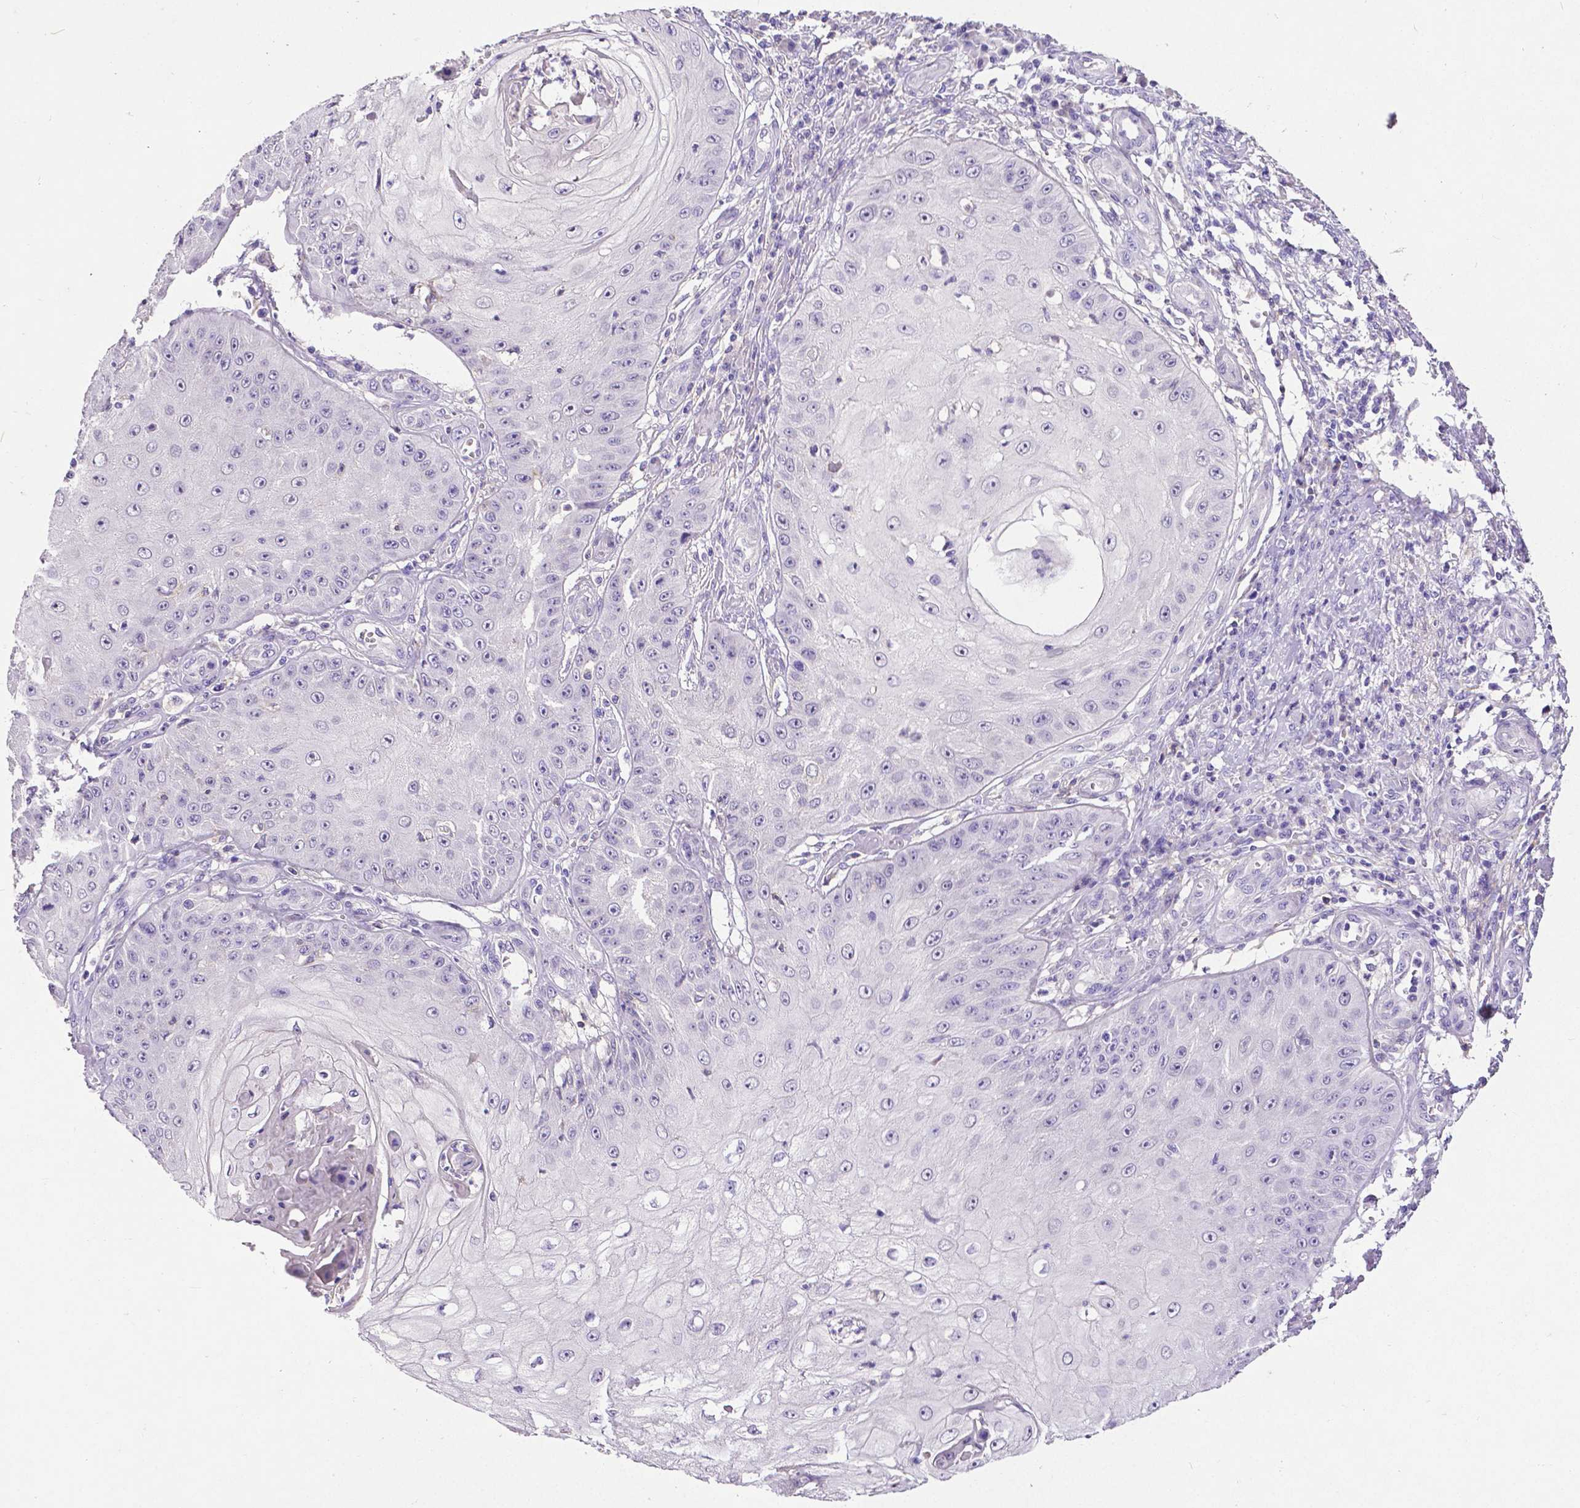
{"staining": {"intensity": "negative", "quantity": "none", "location": "none"}, "tissue": "skin cancer", "cell_type": "Tumor cells", "image_type": "cancer", "snomed": [{"axis": "morphology", "description": "Squamous cell carcinoma, NOS"}, {"axis": "topography", "description": "Skin"}], "caption": "This is a photomicrograph of IHC staining of skin cancer, which shows no staining in tumor cells. The staining is performed using DAB (3,3'-diaminobenzidine) brown chromogen with nuclei counter-stained in using hematoxylin.", "gene": "CD4", "patient": {"sex": "male", "age": 70}}